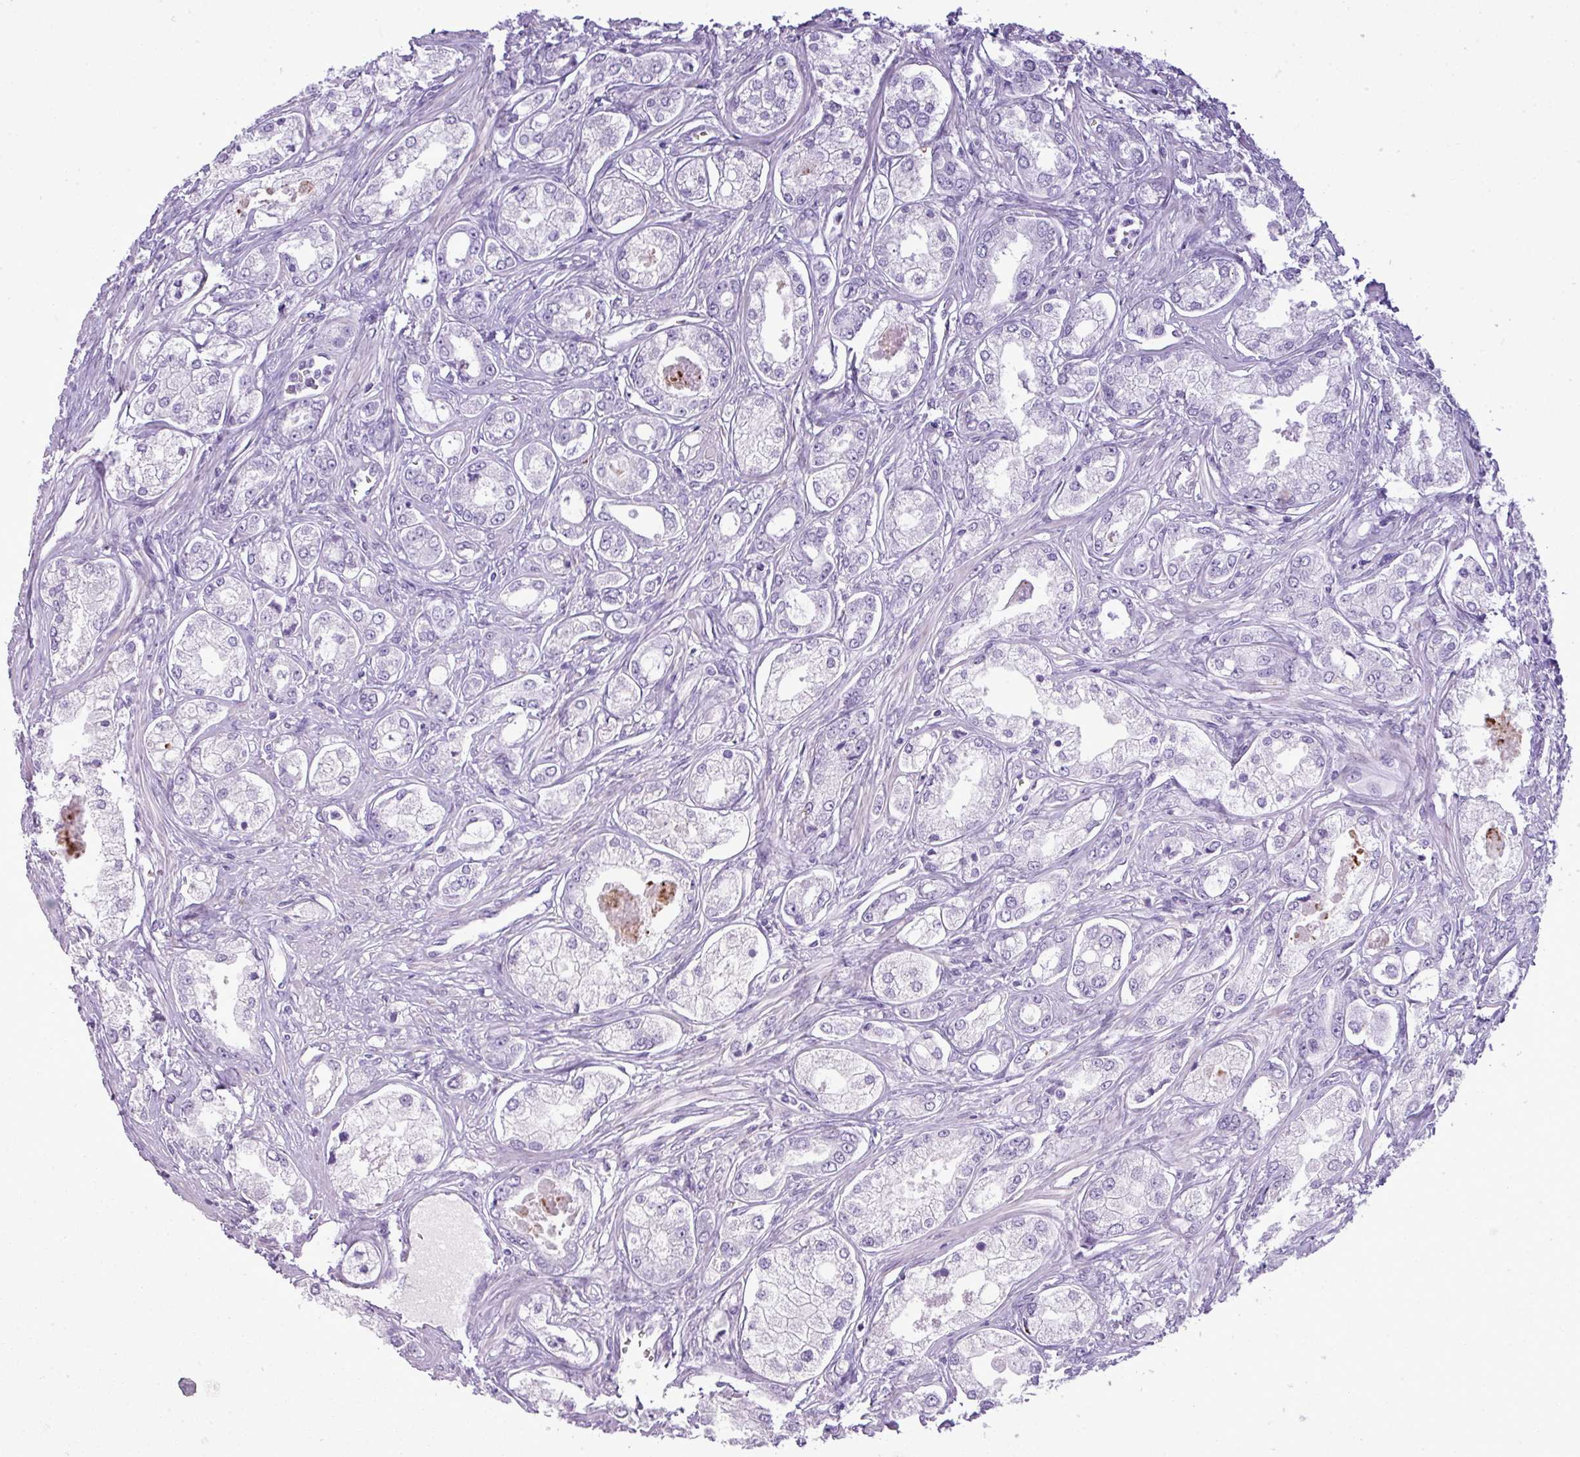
{"staining": {"intensity": "negative", "quantity": "none", "location": "none"}, "tissue": "prostate cancer", "cell_type": "Tumor cells", "image_type": "cancer", "snomed": [{"axis": "morphology", "description": "Adenocarcinoma, Low grade"}, {"axis": "topography", "description": "Prostate"}], "caption": "Prostate low-grade adenocarcinoma stained for a protein using immunohistochemistry (IHC) demonstrates no expression tumor cells.", "gene": "RBMXL2", "patient": {"sex": "male", "age": 68}}